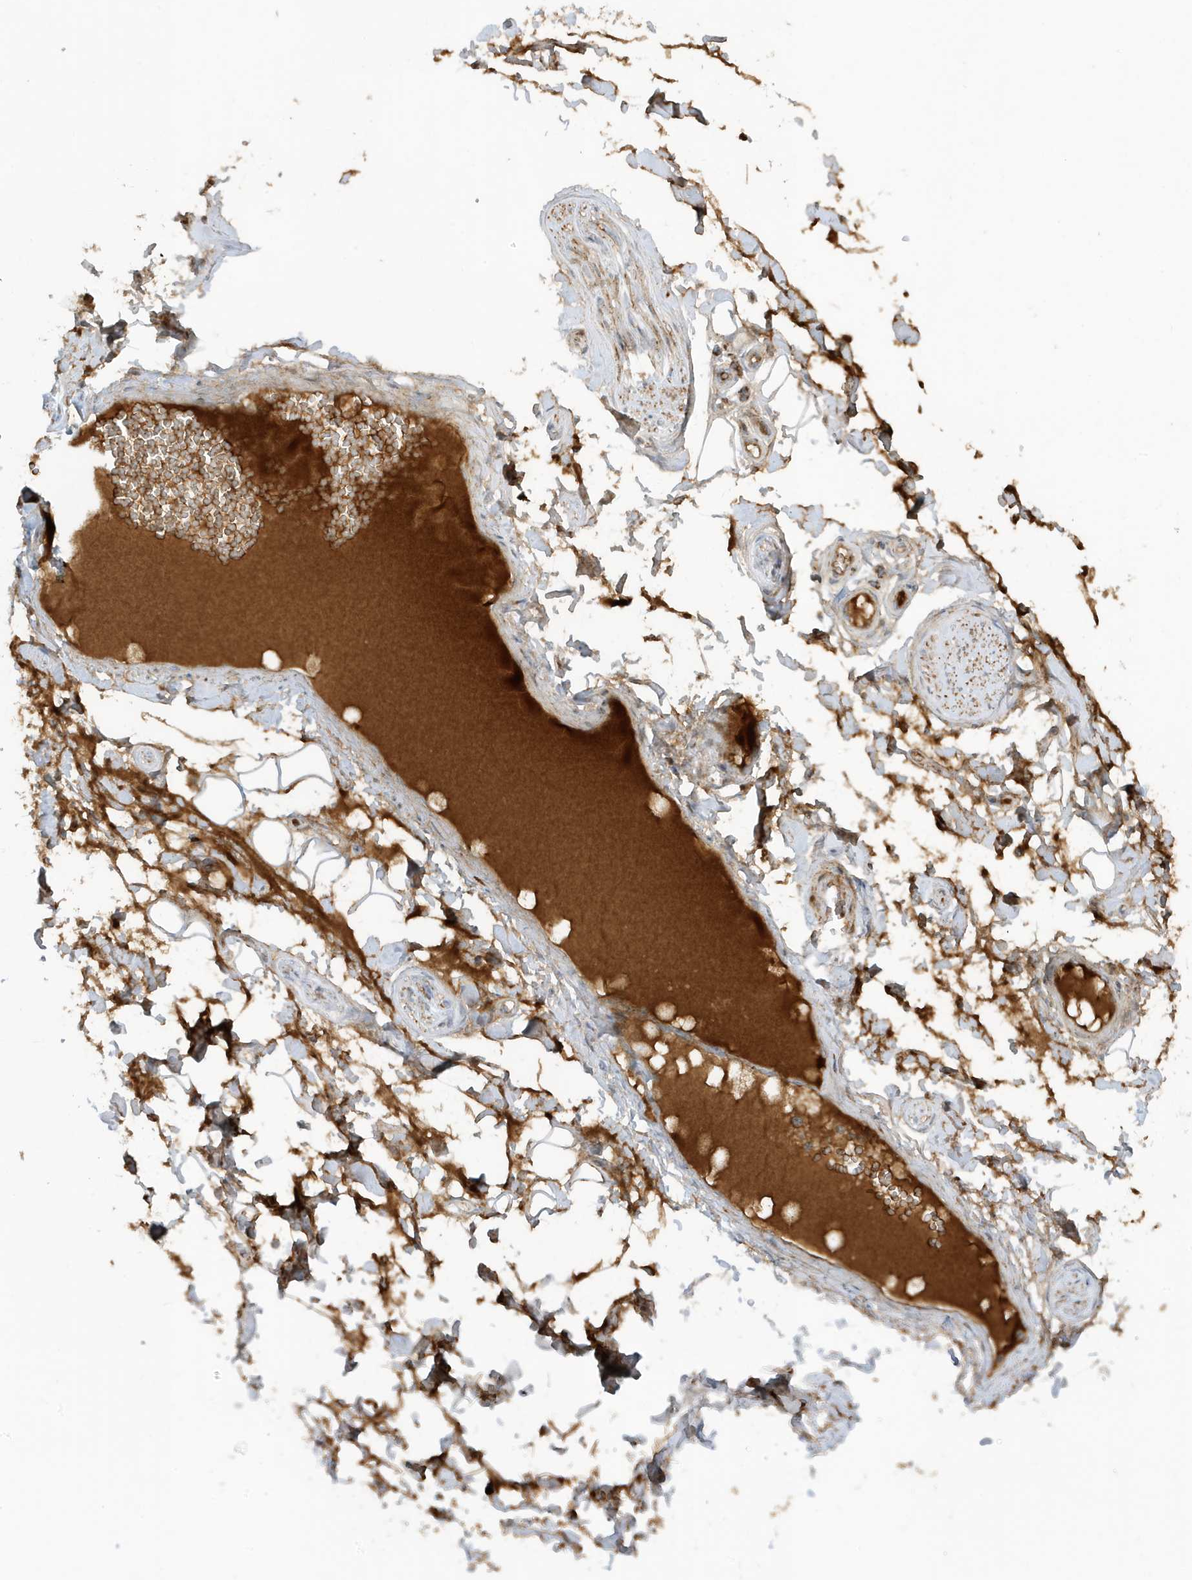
{"staining": {"intensity": "moderate", "quantity": ">75%", "location": "cytoplasmic/membranous"}, "tissue": "adipose tissue", "cell_type": "Adipocytes", "image_type": "normal", "snomed": [{"axis": "morphology", "description": "Normal tissue, NOS"}, {"axis": "morphology", "description": "Inflammation, NOS"}, {"axis": "topography", "description": "Salivary gland"}, {"axis": "topography", "description": "Peripheral nerve tissue"}], "caption": "The photomicrograph demonstrates immunohistochemical staining of normal adipose tissue. There is moderate cytoplasmic/membranous positivity is seen in about >75% of adipocytes.", "gene": "IFT57", "patient": {"sex": "female", "age": 75}}